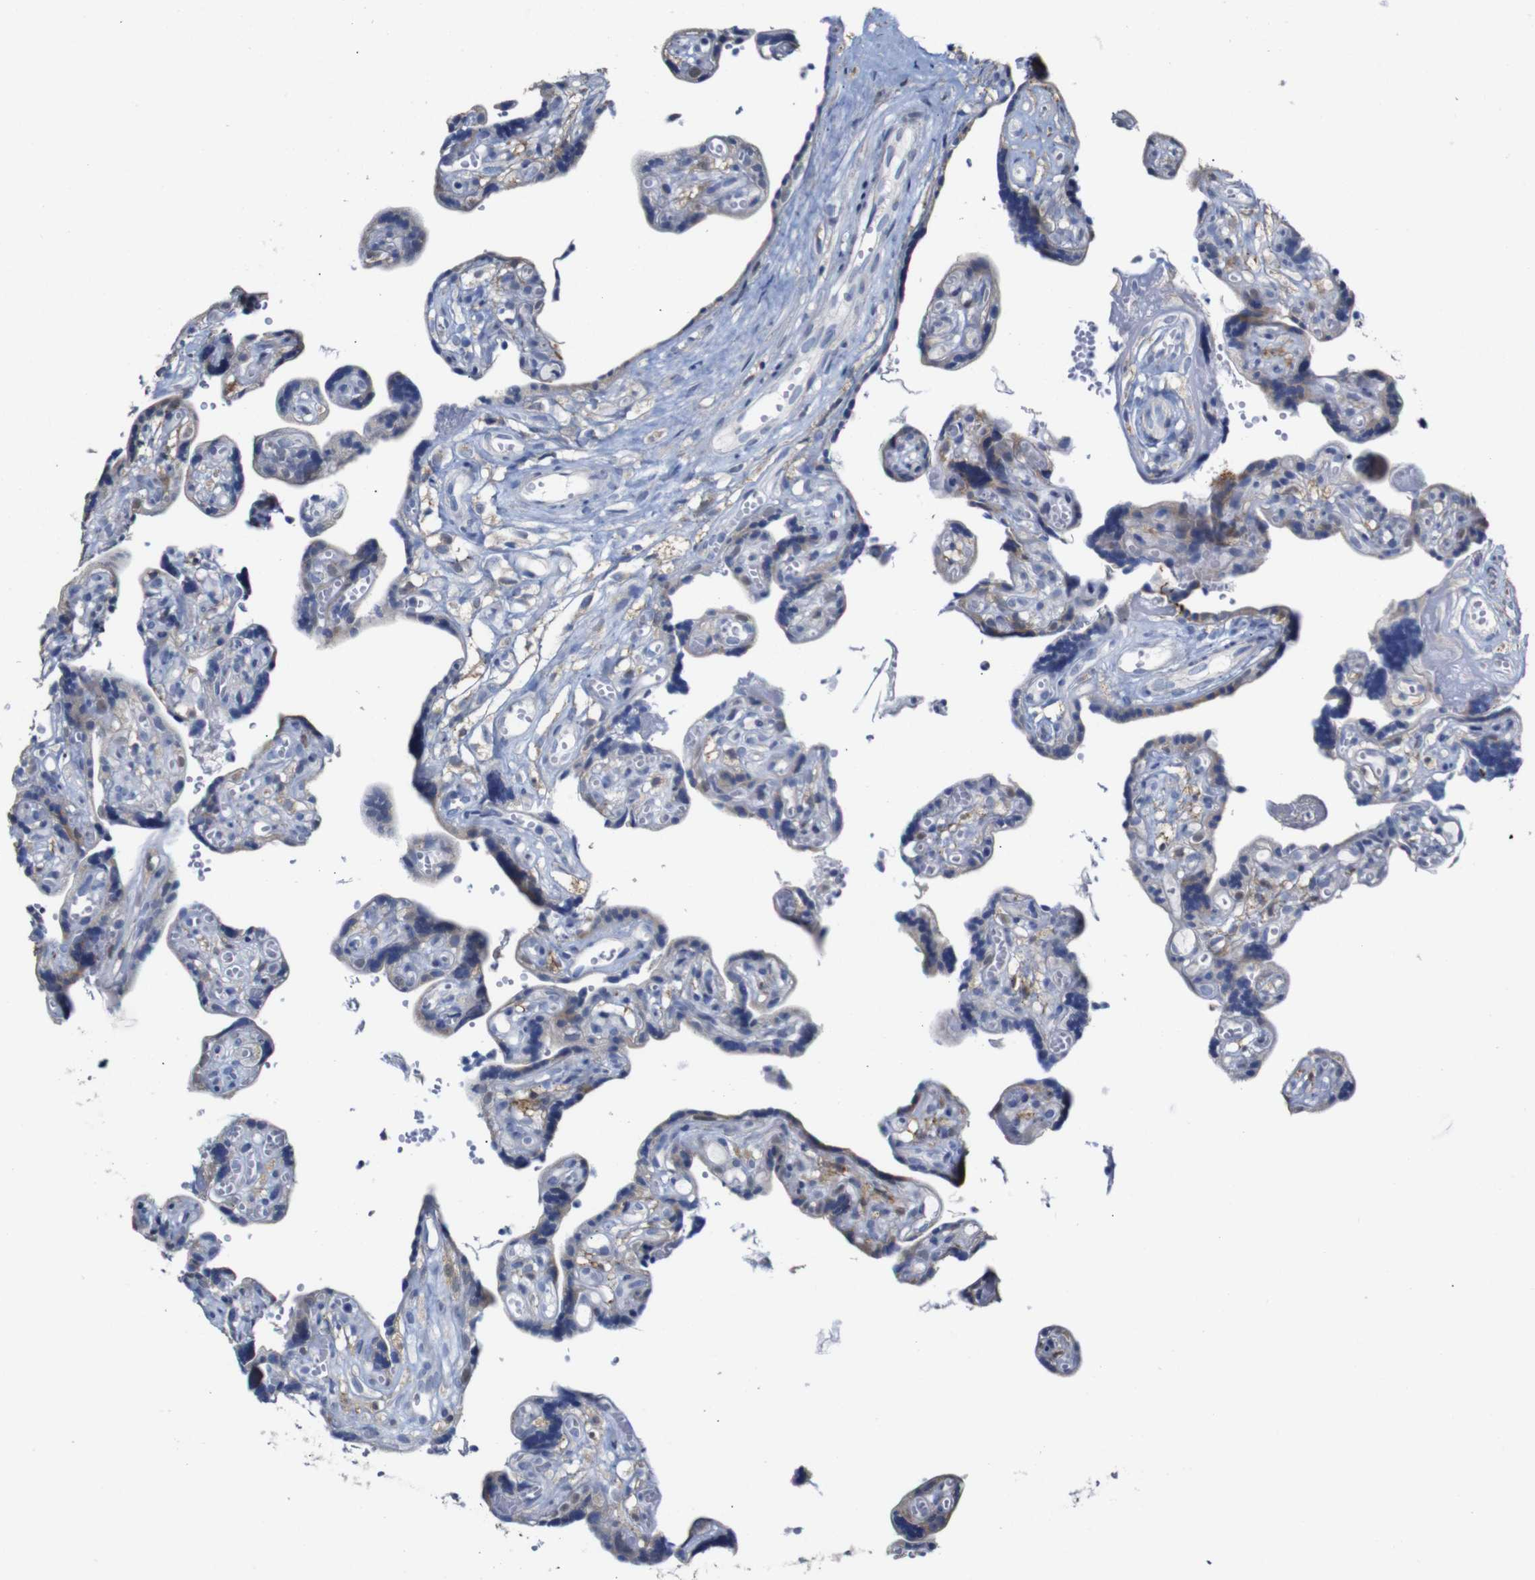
{"staining": {"intensity": "weak", "quantity": "25%-75%", "location": "cytoplasmic/membranous"}, "tissue": "placenta", "cell_type": "Decidual cells", "image_type": "normal", "snomed": [{"axis": "morphology", "description": "Normal tissue, NOS"}, {"axis": "topography", "description": "Placenta"}], "caption": "An IHC image of normal tissue is shown. Protein staining in brown labels weak cytoplasmic/membranous positivity in placenta within decidual cells.", "gene": "TCEAL9", "patient": {"sex": "female", "age": 30}}